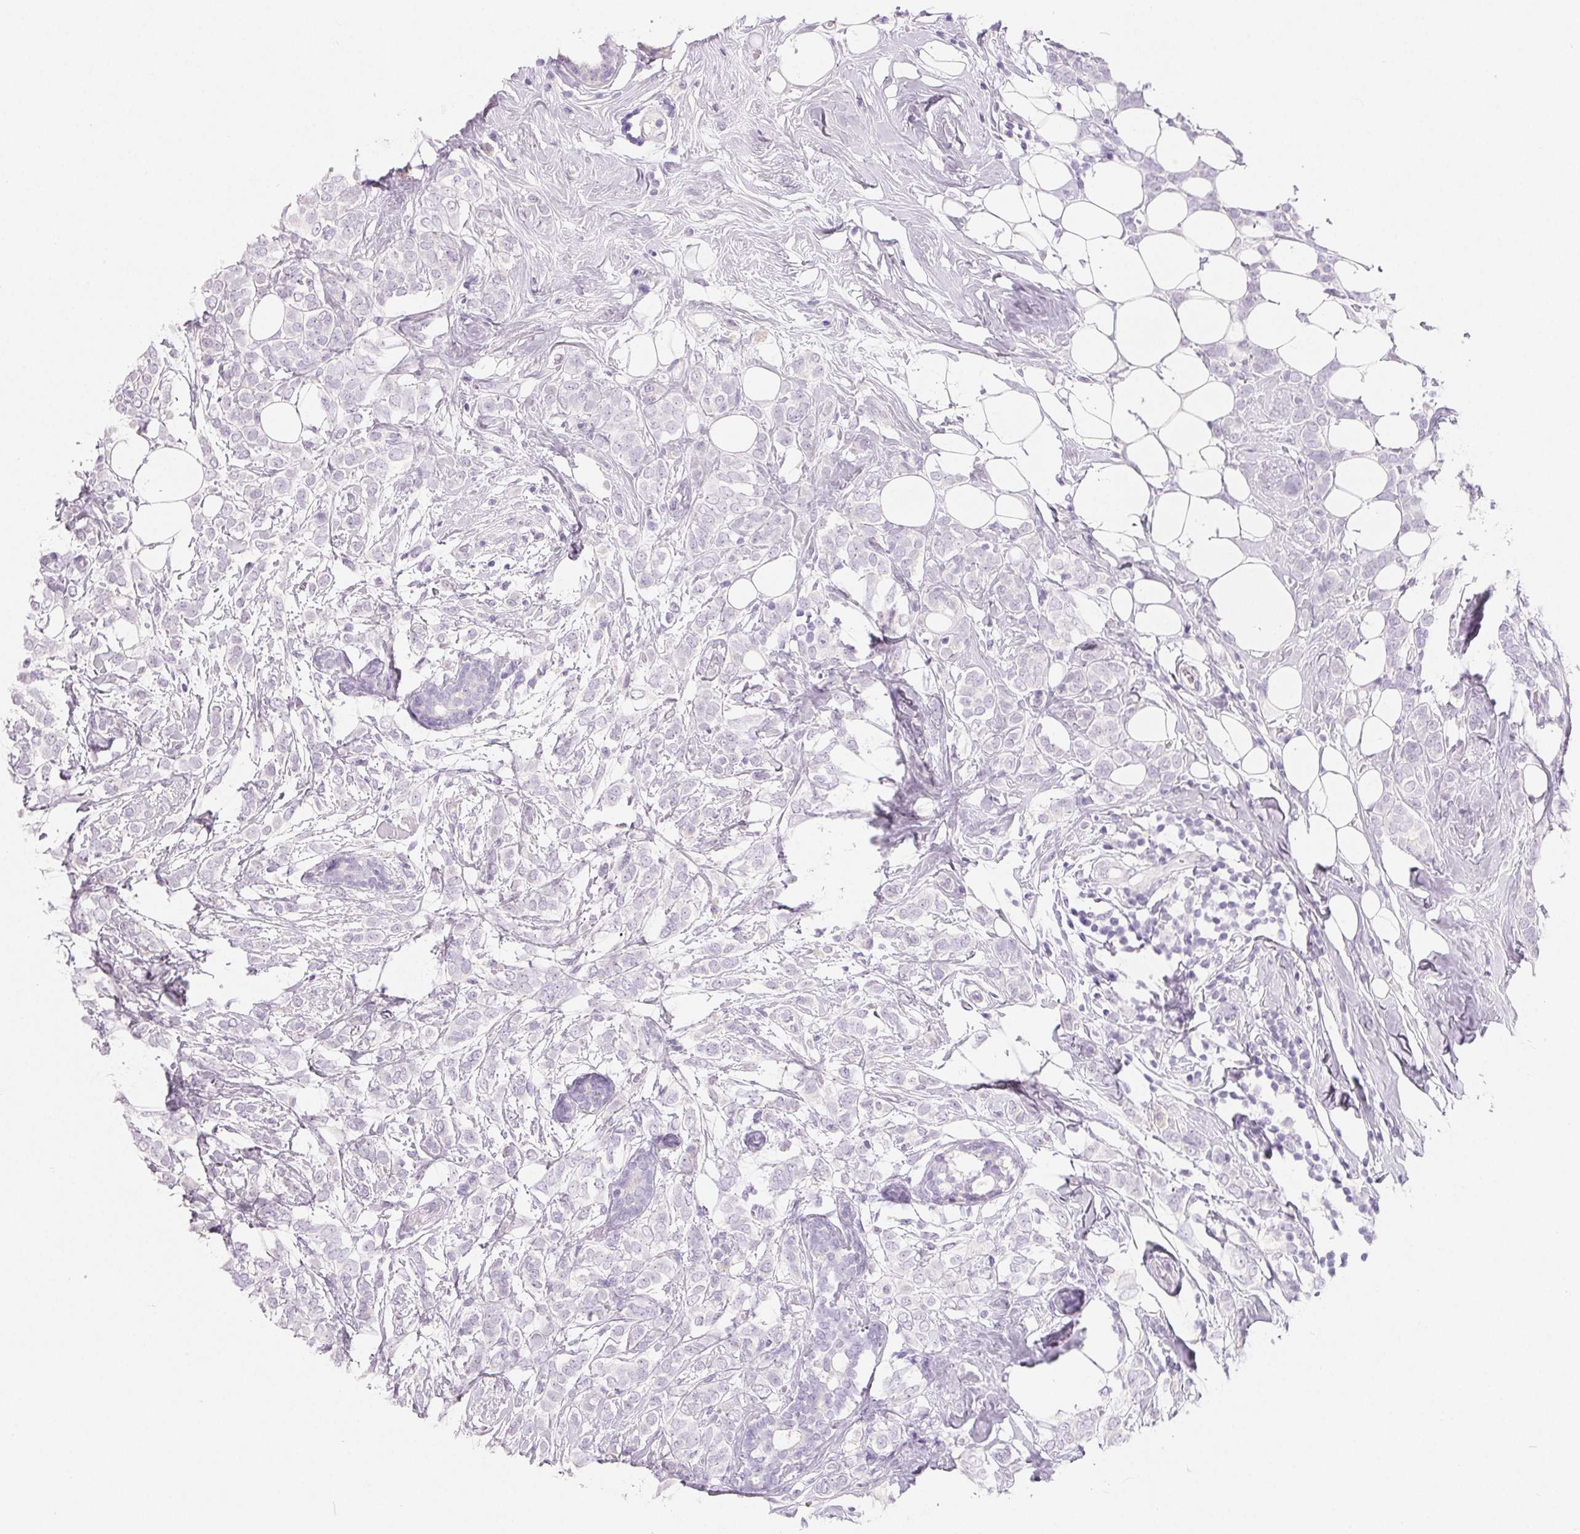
{"staining": {"intensity": "negative", "quantity": "none", "location": "none"}, "tissue": "breast cancer", "cell_type": "Tumor cells", "image_type": "cancer", "snomed": [{"axis": "morphology", "description": "Lobular carcinoma"}, {"axis": "topography", "description": "Breast"}], "caption": "High magnification brightfield microscopy of breast cancer stained with DAB (brown) and counterstained with hematoxylin (blue): tumor cells show no significant staining.", "gene": "SPACA5B", "patient": {"sex": "female", "age": 49}}